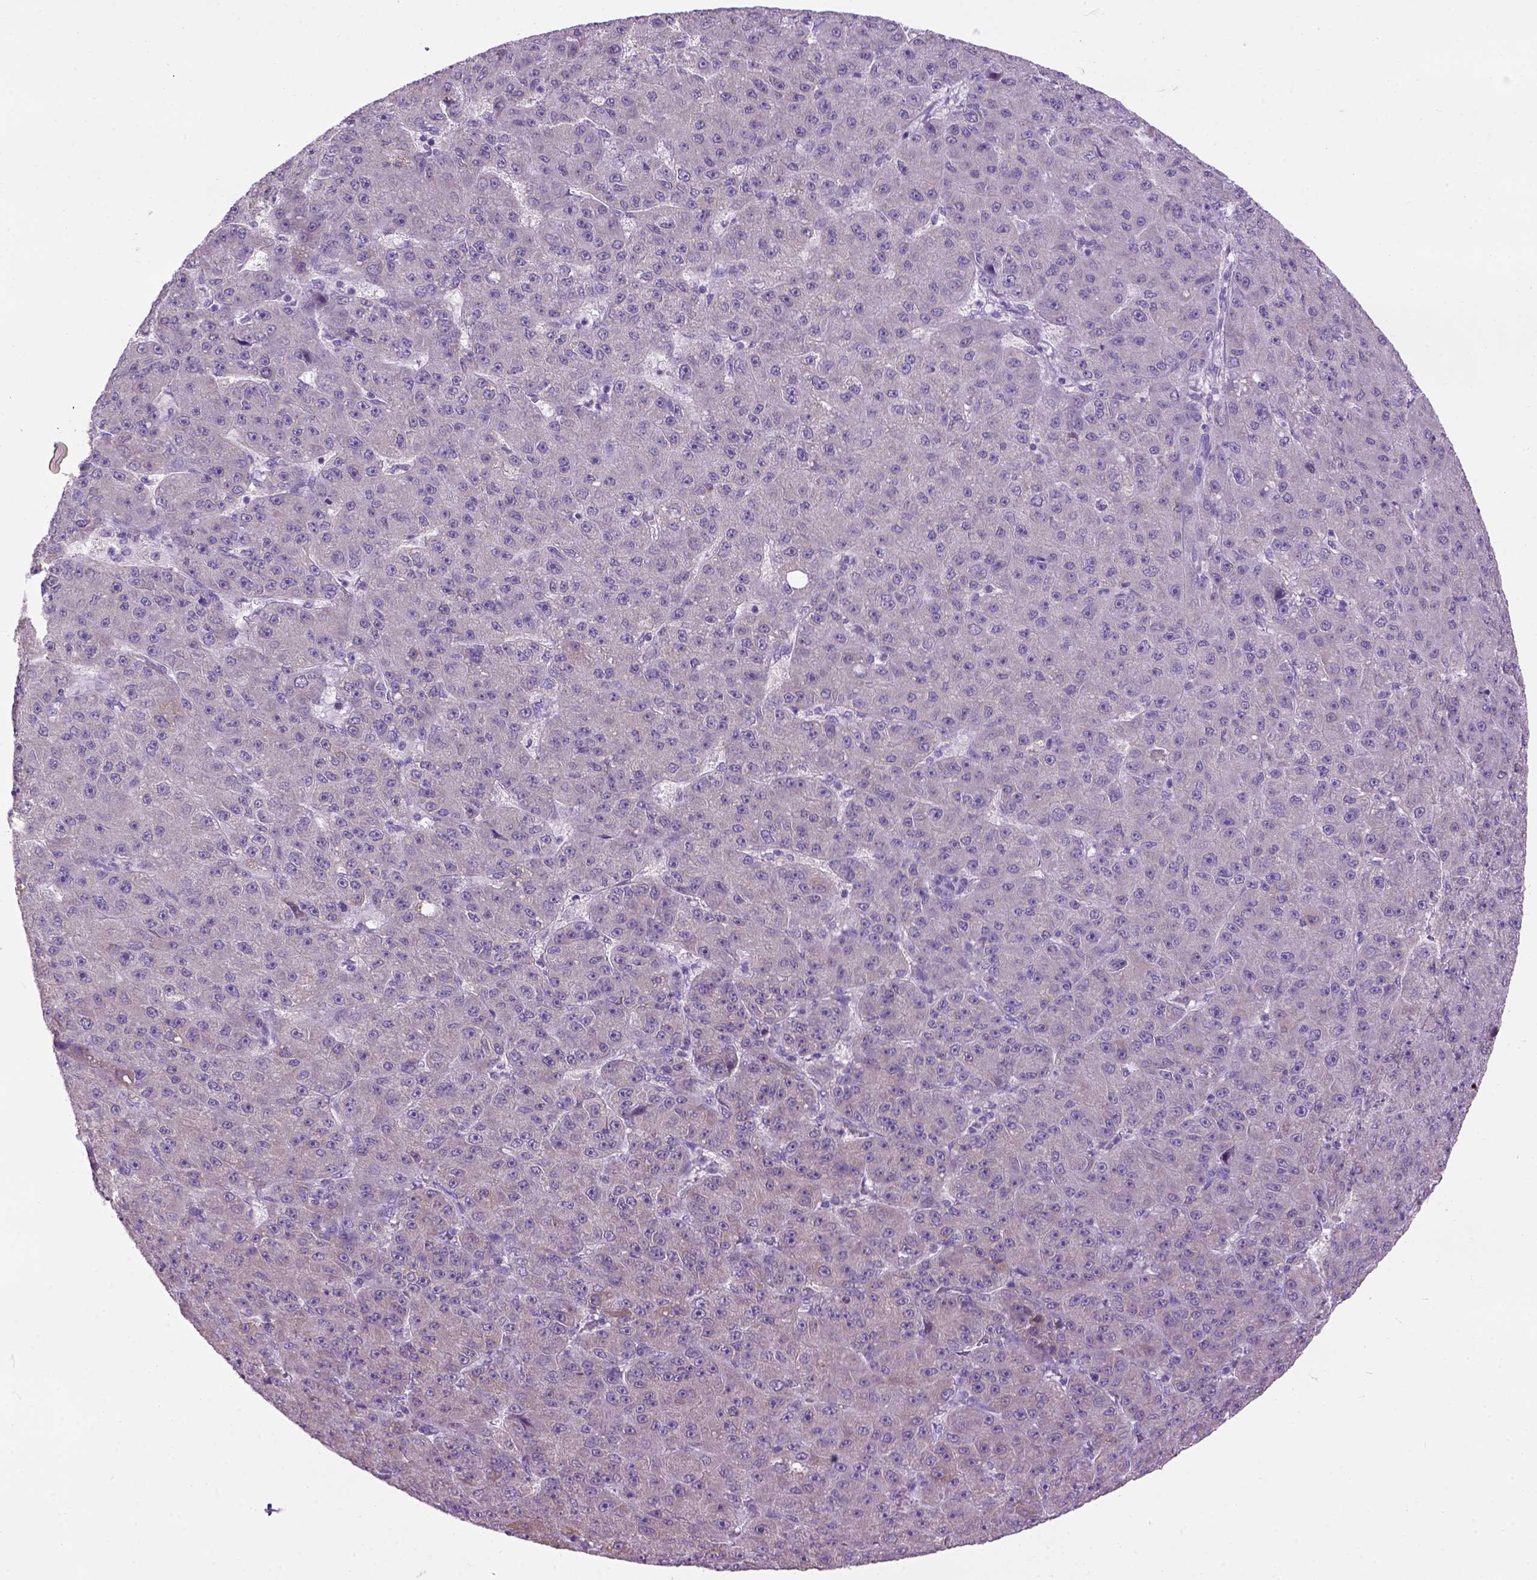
{"staining": {"intensity": "weak", "quantity": "<25%", "location": "cytoplasmic/membranous"}, "tissue": "liver cancer", "cell_type": "Tumor cells", "image_type": "cancer", "snomed": [{"axis": "morphology", "description": "Carcinoma, Hepatocellular, NOS"}, {"axis": "topography", "description": "Liver"}], "caption": "Tumor cells show no significant protein positivity in liver cancer (hepatocellular carcinoma). Brightfield microscopy of IHC stained with DAB (brown) and hematoxylin (blue), captured at high magnification.", "gene": "MAPT", "patient": {"sex": "male", "age": 67}}